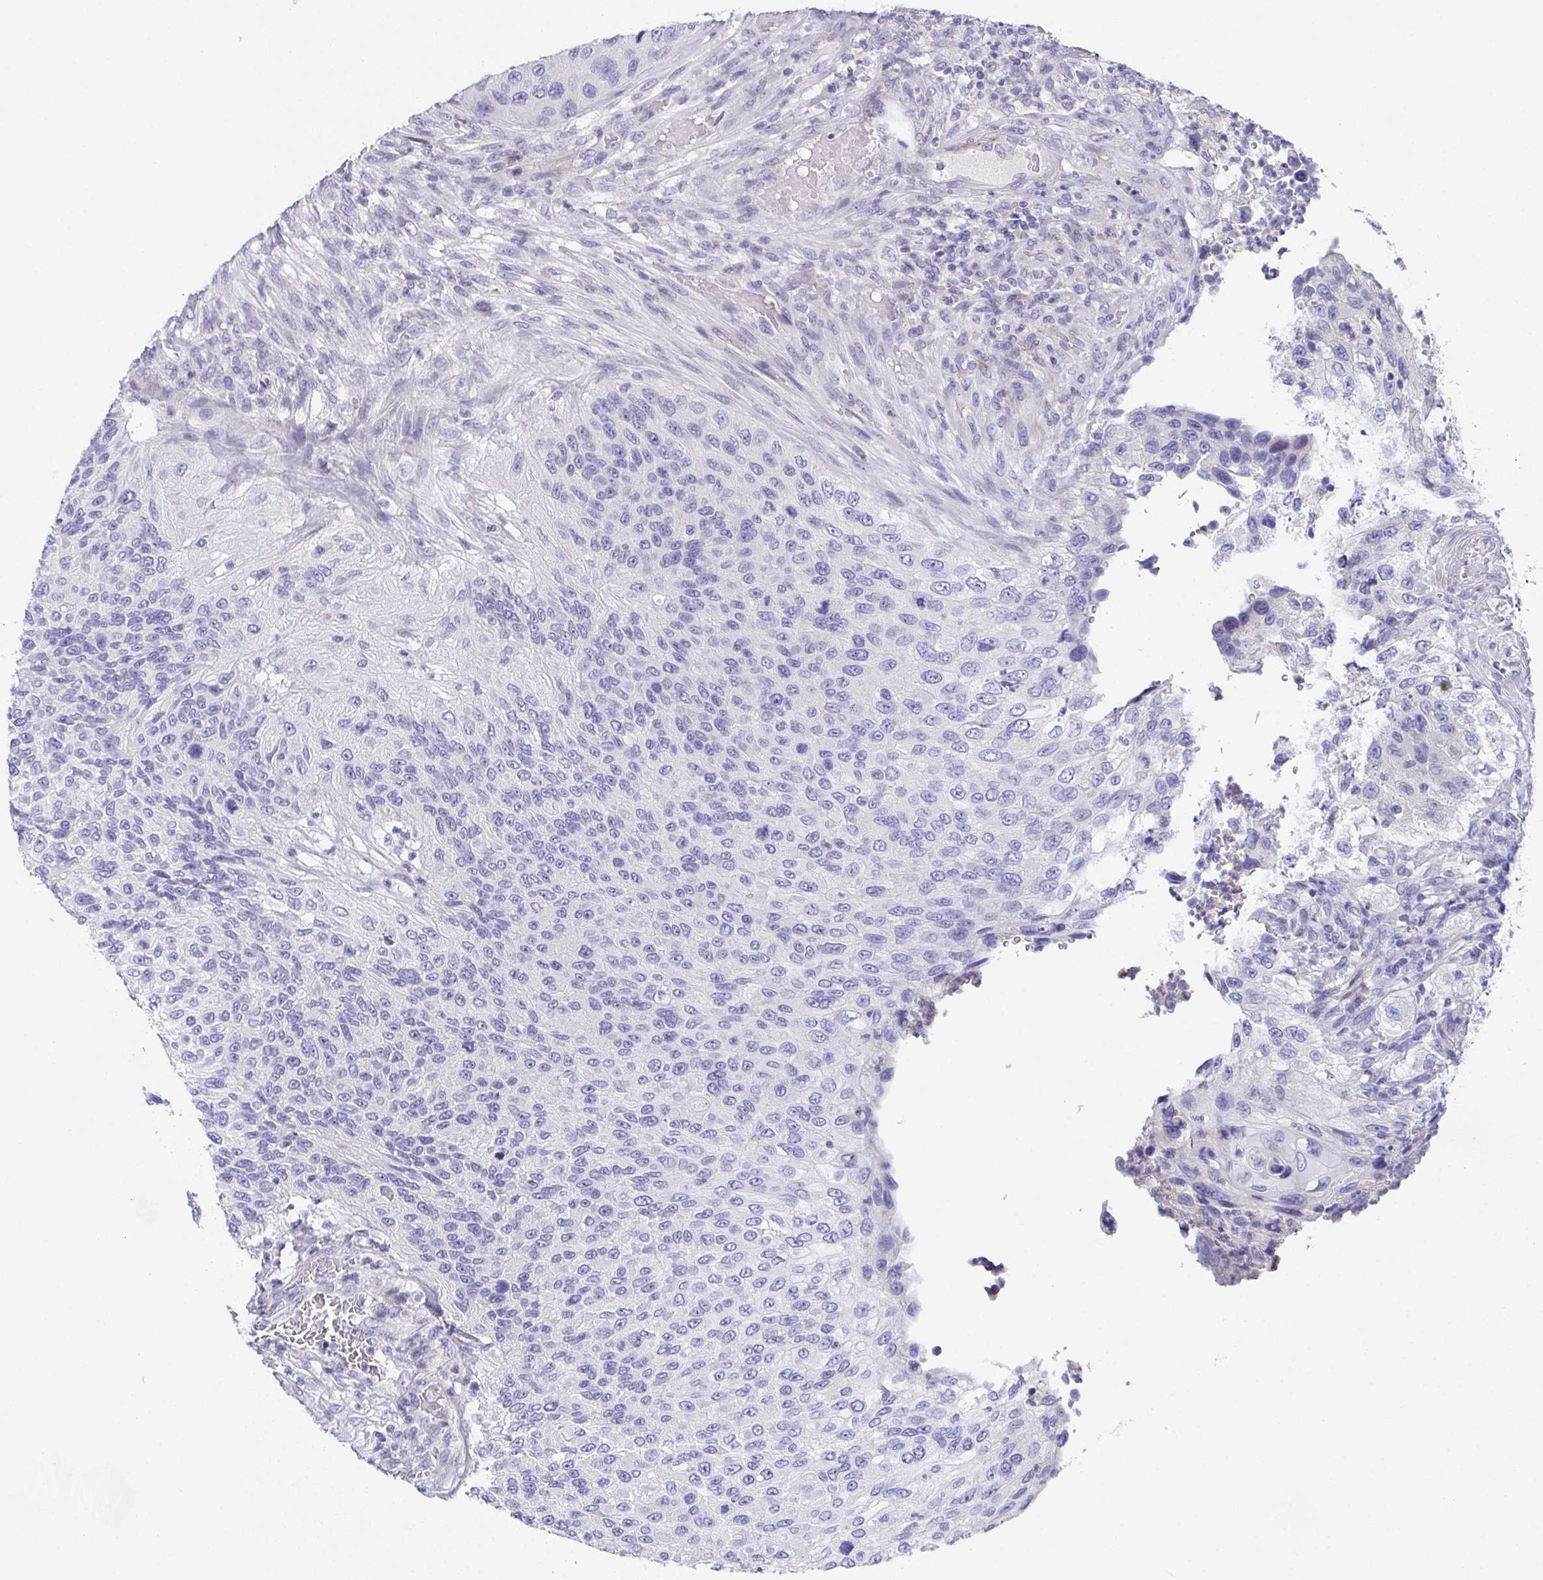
{"staining": {"intensity": "negative", "quantity": "none", "location": "none"}, "tissue": "urothelial cancer", "cell_type": "Tumor cells", "image_type": "cancer", "snomed": [{"axis": "morphology", "description": "Urothelial carcinoma, High grade"}, {"axis": "topography", "description": "Urinary bladder"}], "caption": "Human high-grade urothelial carcinoma stained for a protein using IHC exhibits no positivity in tumor cells.", "gene": "SSC4D", "patient": {"sex": "female", "age": 60}}